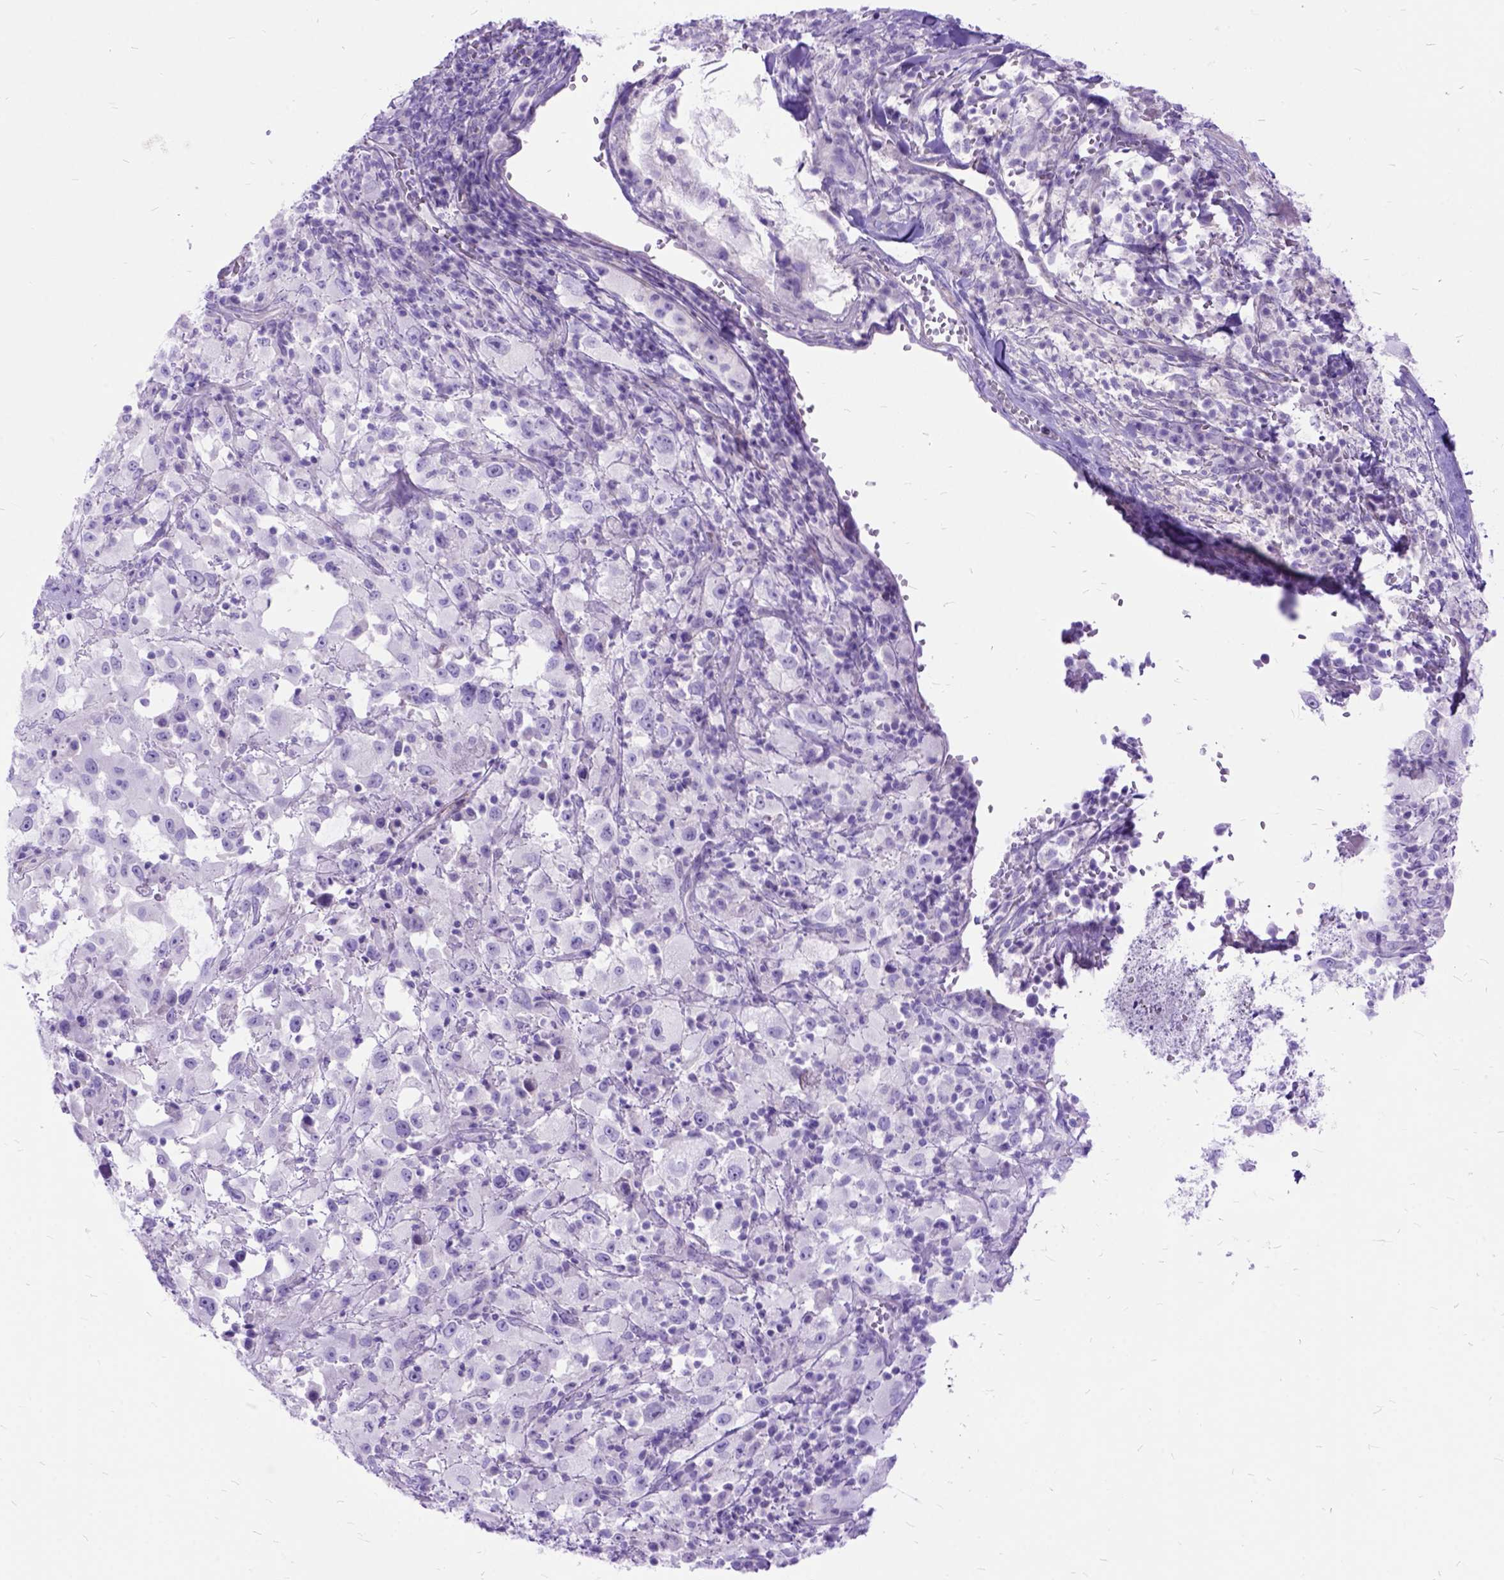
{"staining": {"intensity": "negative", "quantity": "none", "location": "none"}, "tissue": "melanoma", "cell_type": "Tumor cells", "image_type": "cancer", "snomed": [{"axis": "morphology", "description": "Malignant melanoma, Metastatic site"}, {"axis": "topography", "description": "Soft tissue"}], "caption": "Micrograph shows no protein staining in tumor cells of melanoma tissue.", "gene": "ARL9", "patient": {"sex": "male", "age": 50}}